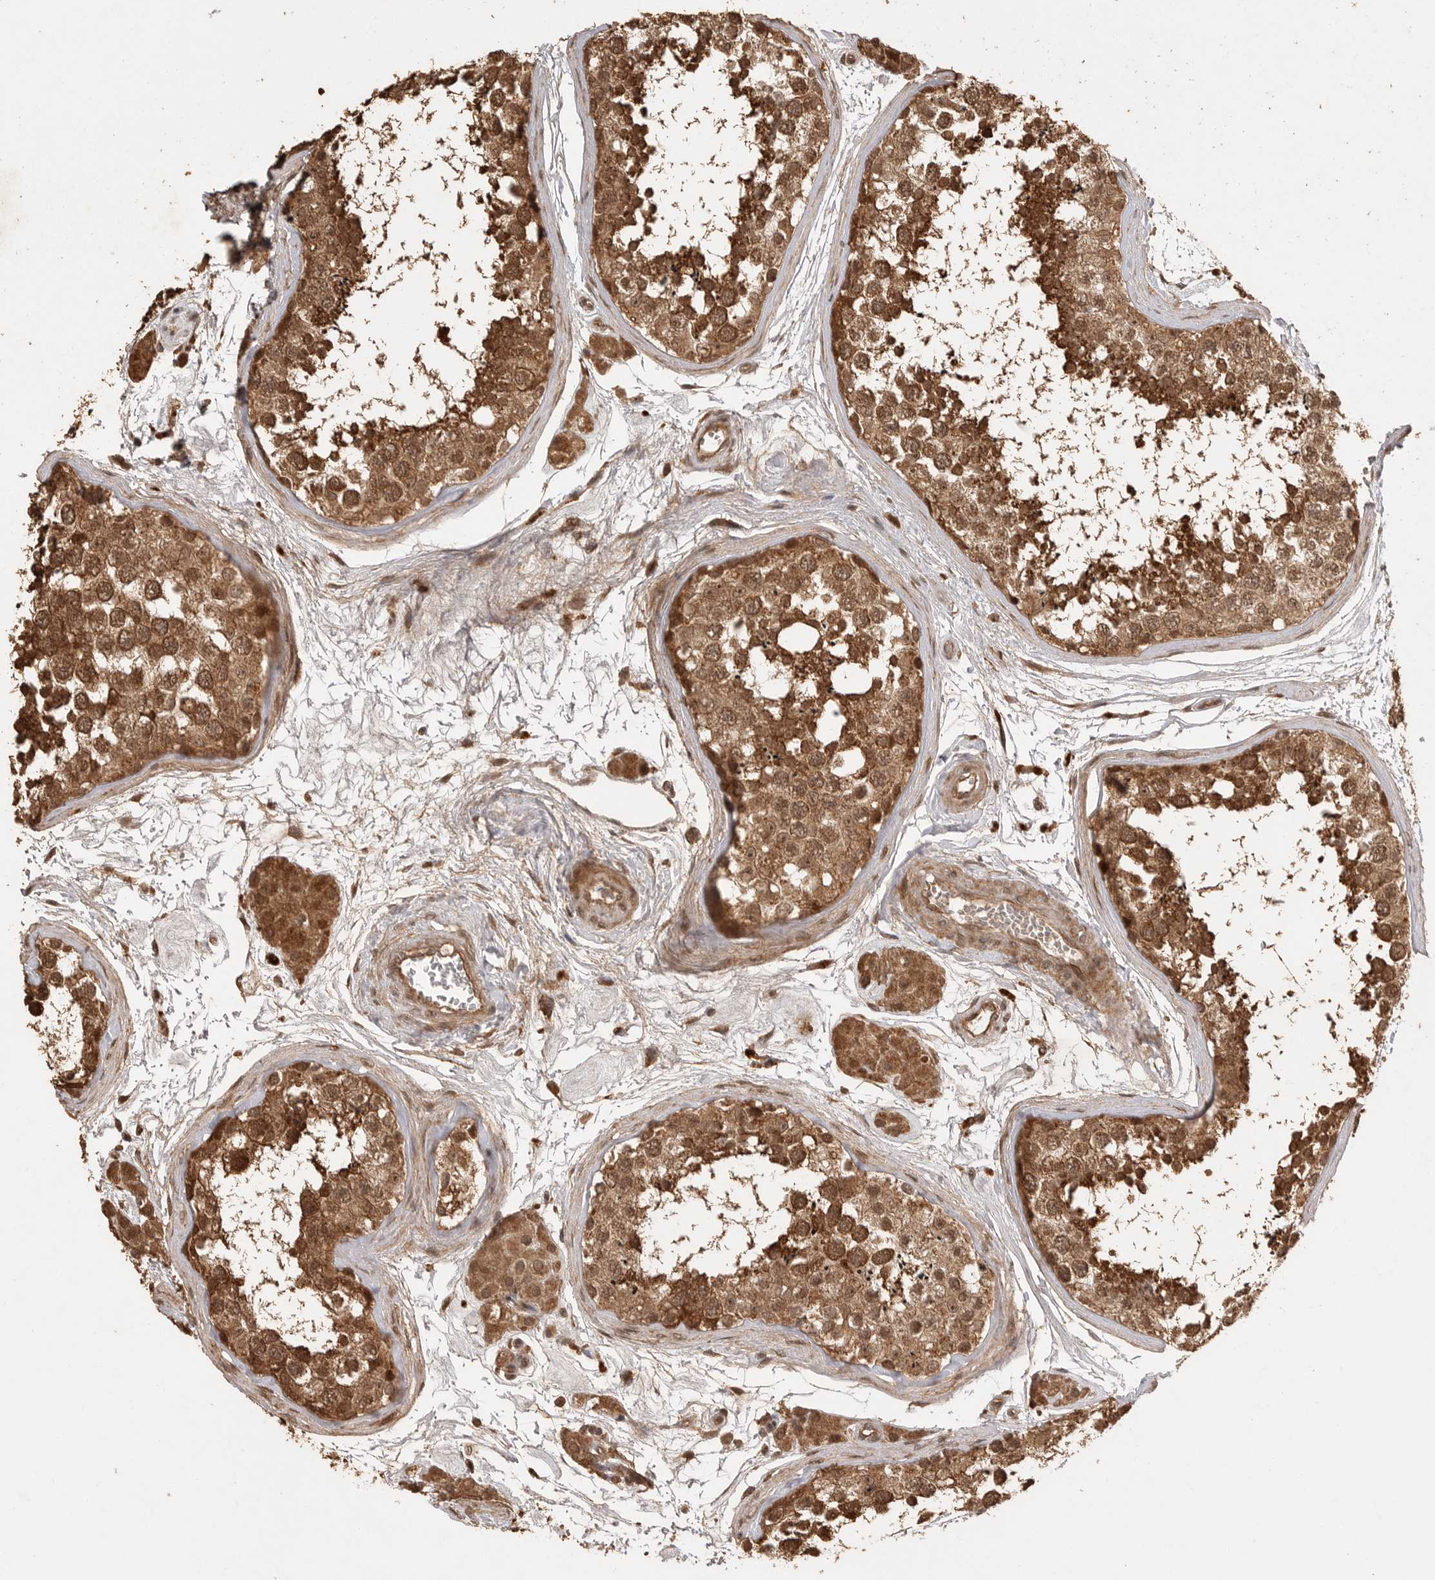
{"staining": {"intensity": "strong", "quantity": ">75%", "location": "cytoplasmic/membranous"}, "tissue": "testis", "cell_type": "Cells in seminiferous ducts", "image_type": "normal", "snomed": [{"axis": "morphology", "description": "Normal tissue, NOS"}, {"axis": "topography", "description": "Testis"}], "caption": "Cells in seminiferous ducts display high levels of strong cytoplasmic/membranous staining in approximately >75% of cells in benign human testis. The staining was performed using DAB (3,3'-diaminobenzidine), with brown indicating positive protein expression. Nuclei are stained blue with hematoxylin.", "gene": "BOC", "patient": {"sex": "male", "age": 56}}